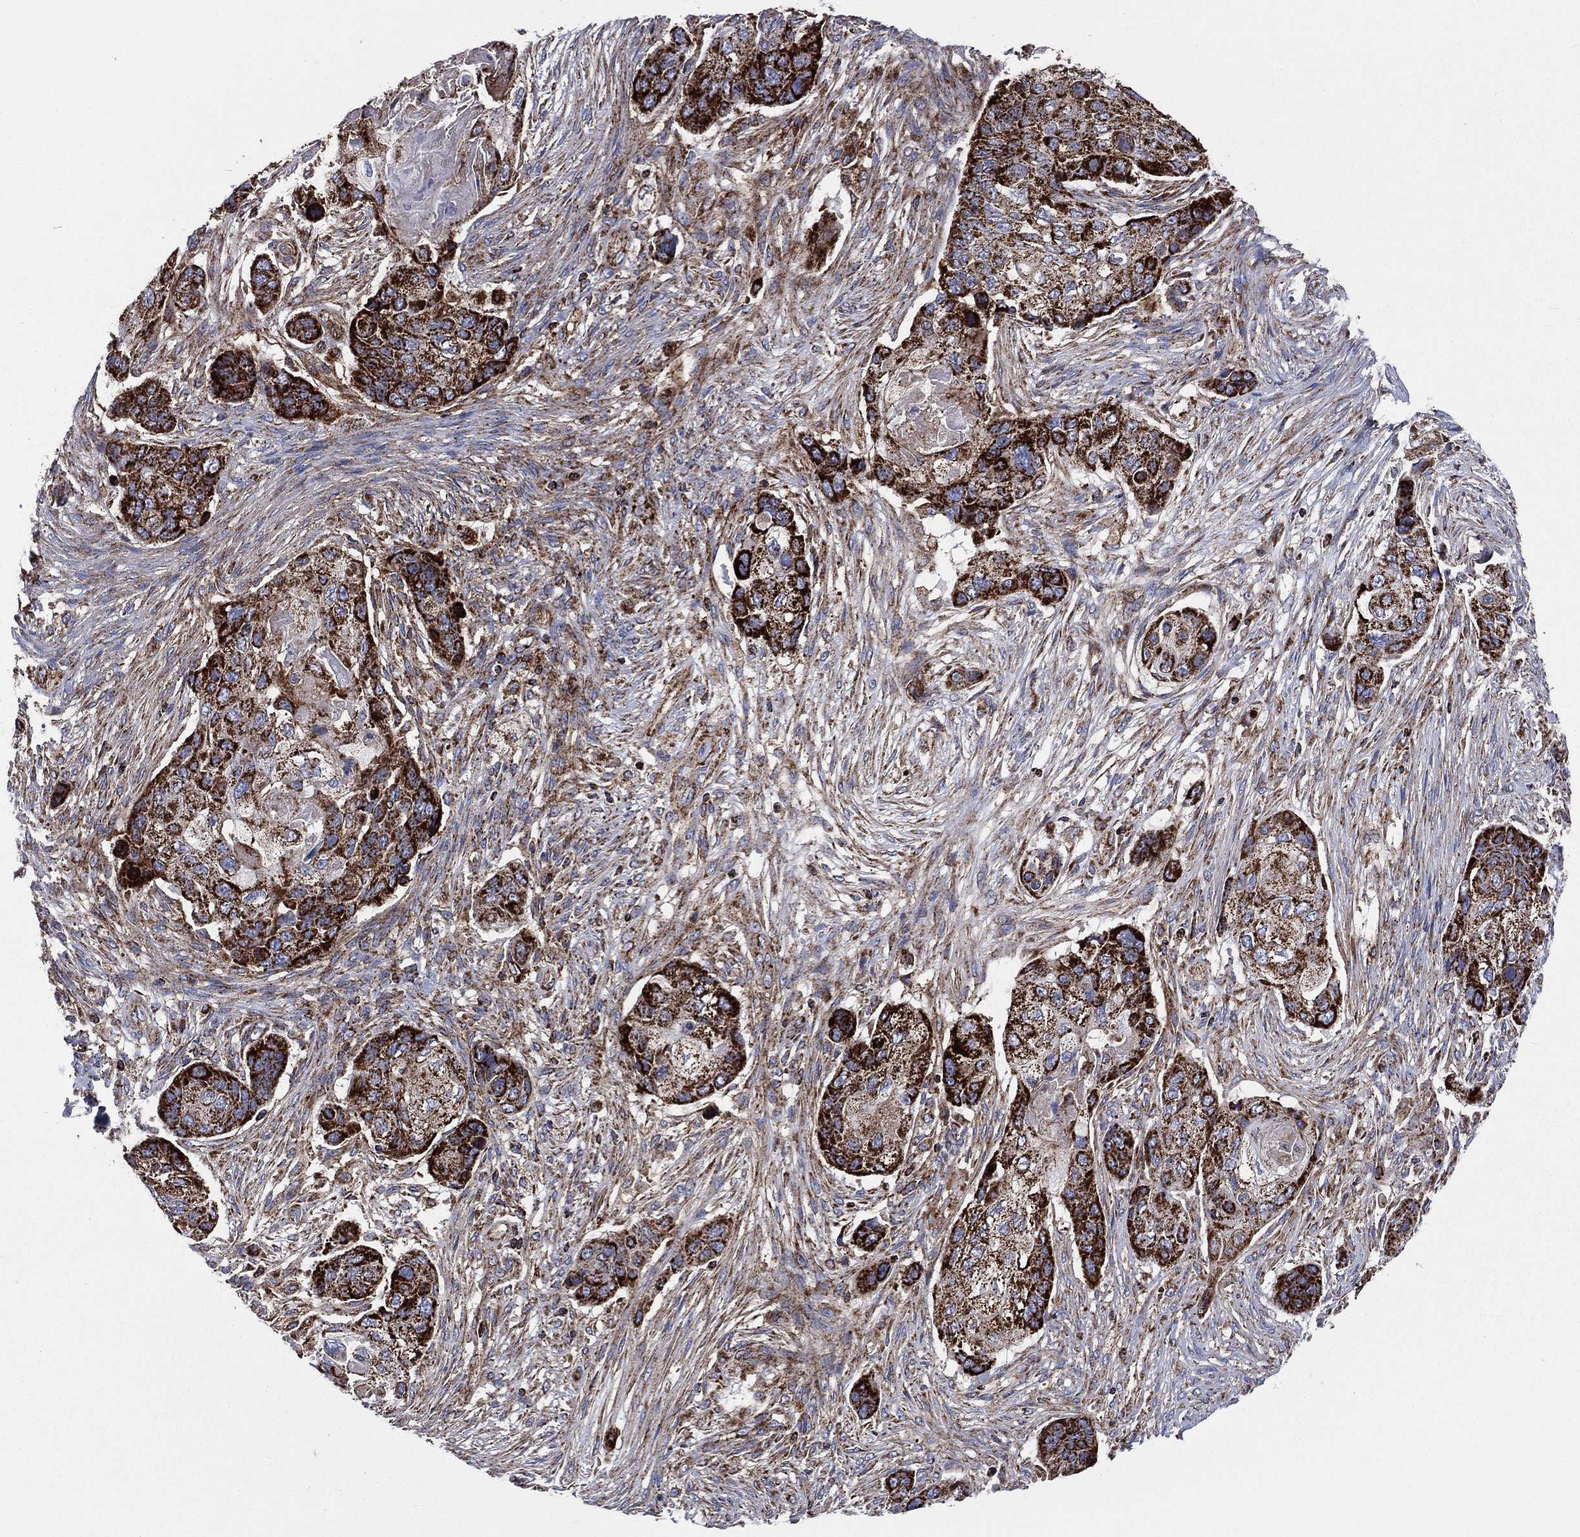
{"staining": {"intensity": "strong", "quantity": ">75%", "location": "cytoplasmic/membranous"}, "tissue": "lung cancer", "cell_type": "Tumor cells", "image_type": "cancer", "snomed": [{"axis": "morphology", "description": "Squamous cell carcinoma, NOS"}, {"axis": "topography", "description": "Lung"}], "caption": "The histopathology image displays staining of lung cancer, revealing strong cytoplasmic/membranous protein positivity (brown color) within tumor cells. The staining was performed using DAB to visualize the protein expression in brown, while the nuclei were stained in blue with hematoxylin (Magnification: 20x).", "gene": "ANKRD37", "patient": {"sex": "male", "age": 69}}